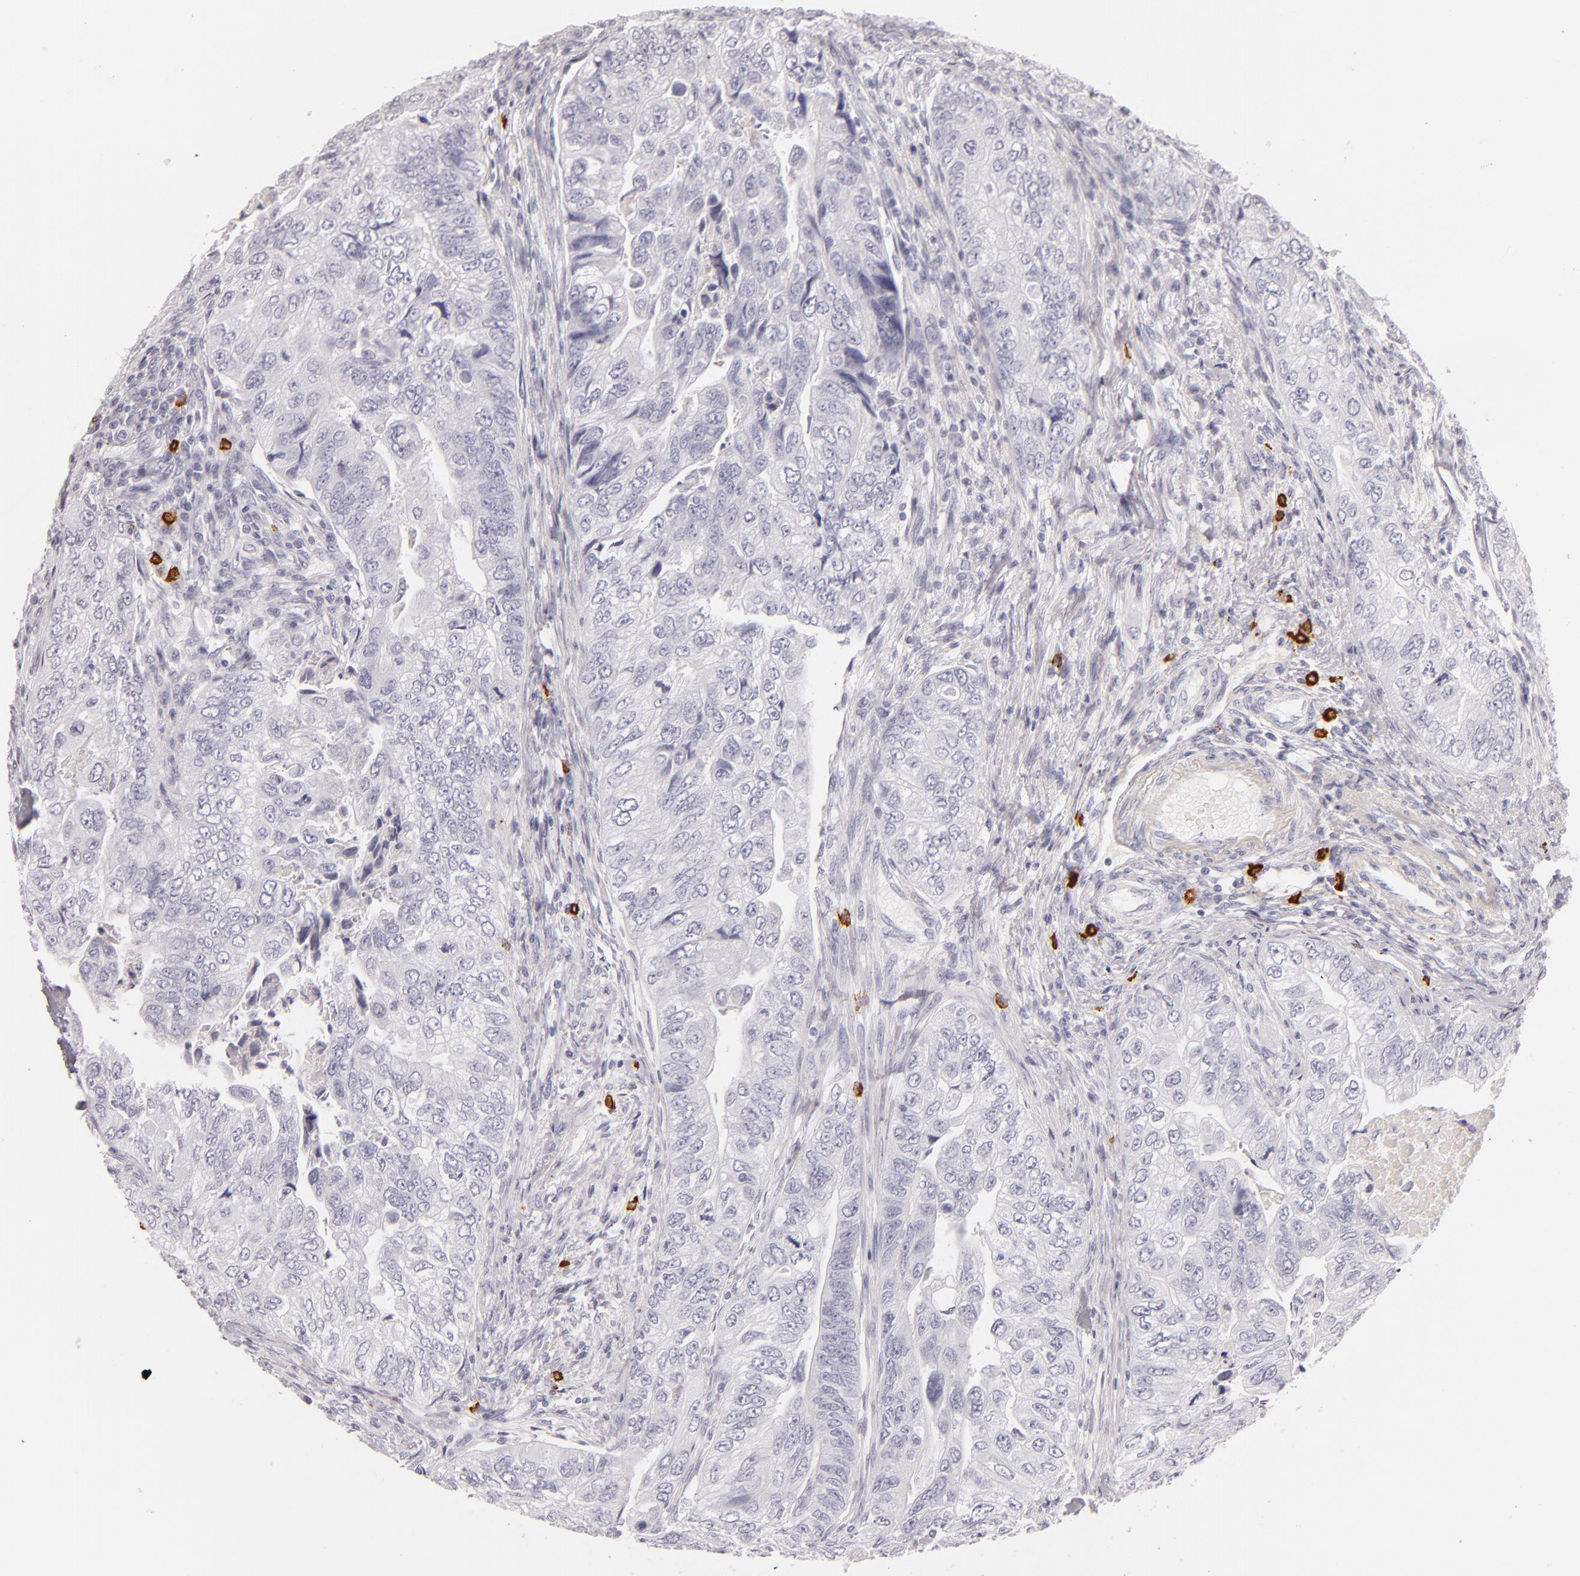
{"staining": {"intensity": "negative", "quantity": "none", "location": "none"}, "tissue": "colorectal cancer", "cell_type": "Tumor cells", "image_type": "cancer", "snomed": [{"axis": "morphology", "description": "Adenocarcinoma, NOS"}, {"axis": "topography", "description": "Colon"}], "caption": "DAB (3,3'-diaminobenzidine) immunohistochemical staining of human colorectal cancer (adenocarcinoma) reveals no significant expression in tumor cells.", "gene": "TPSD1", "patient": {"sex": "female", "age": 11}}